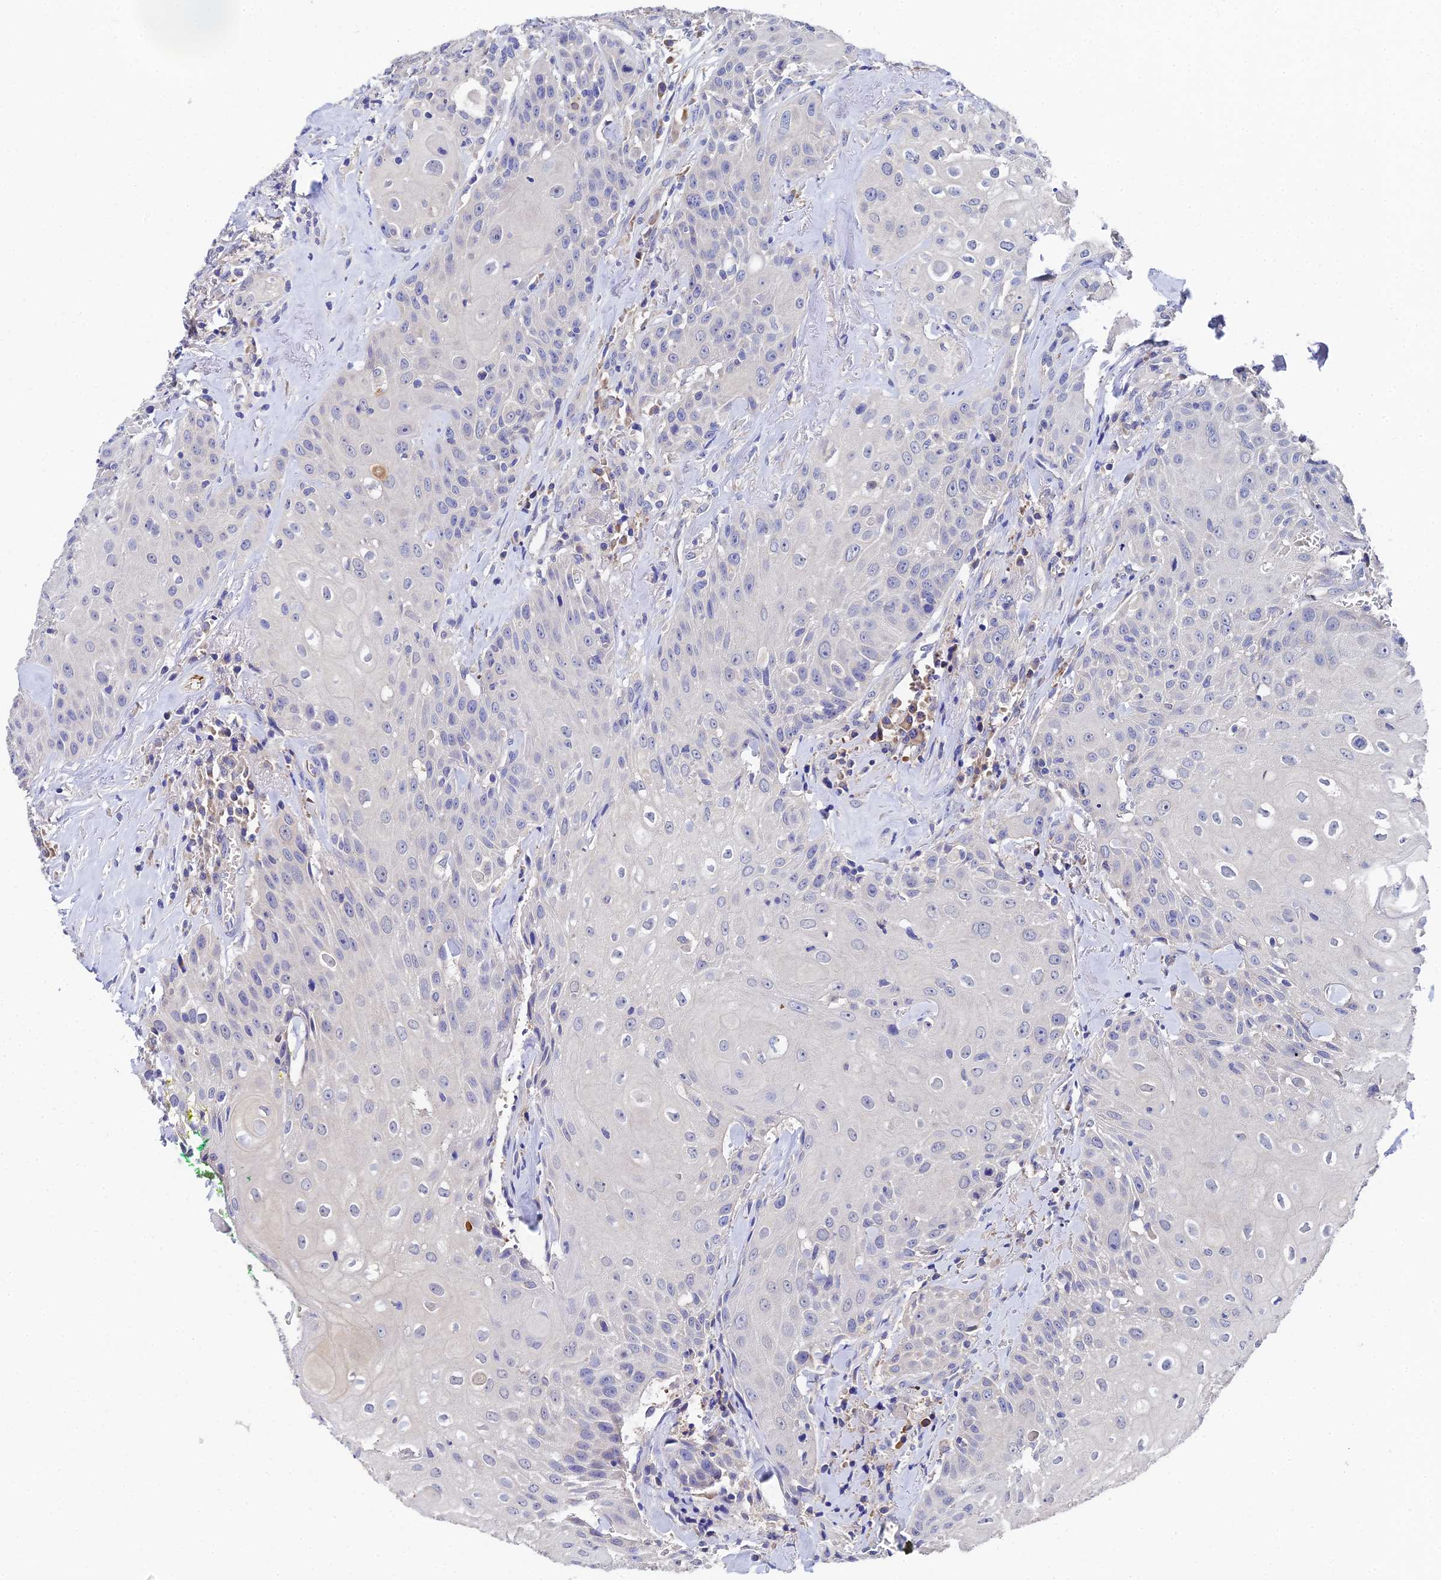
{"staining": {"intensity": "negative", "quantity": "none", "location": "none"}, "tissue": "head and neck cancer", "cell_type": "Tumor cells", "image_type": "cancer", "snomed": [{"axis": "morphology", "description": "Squamous cell carcinoma, NOS"}, {"axis": "topography", "description": "Oral tissue"}, {"axis": "topography", "description": "Head-Neck"}], "caption": "This is an immunohistochemistry image of head and neck cancer. There is no staining in tumor cells.", "gene": "UBE2L3", "patient": {"sex": "female", "age": 82}}